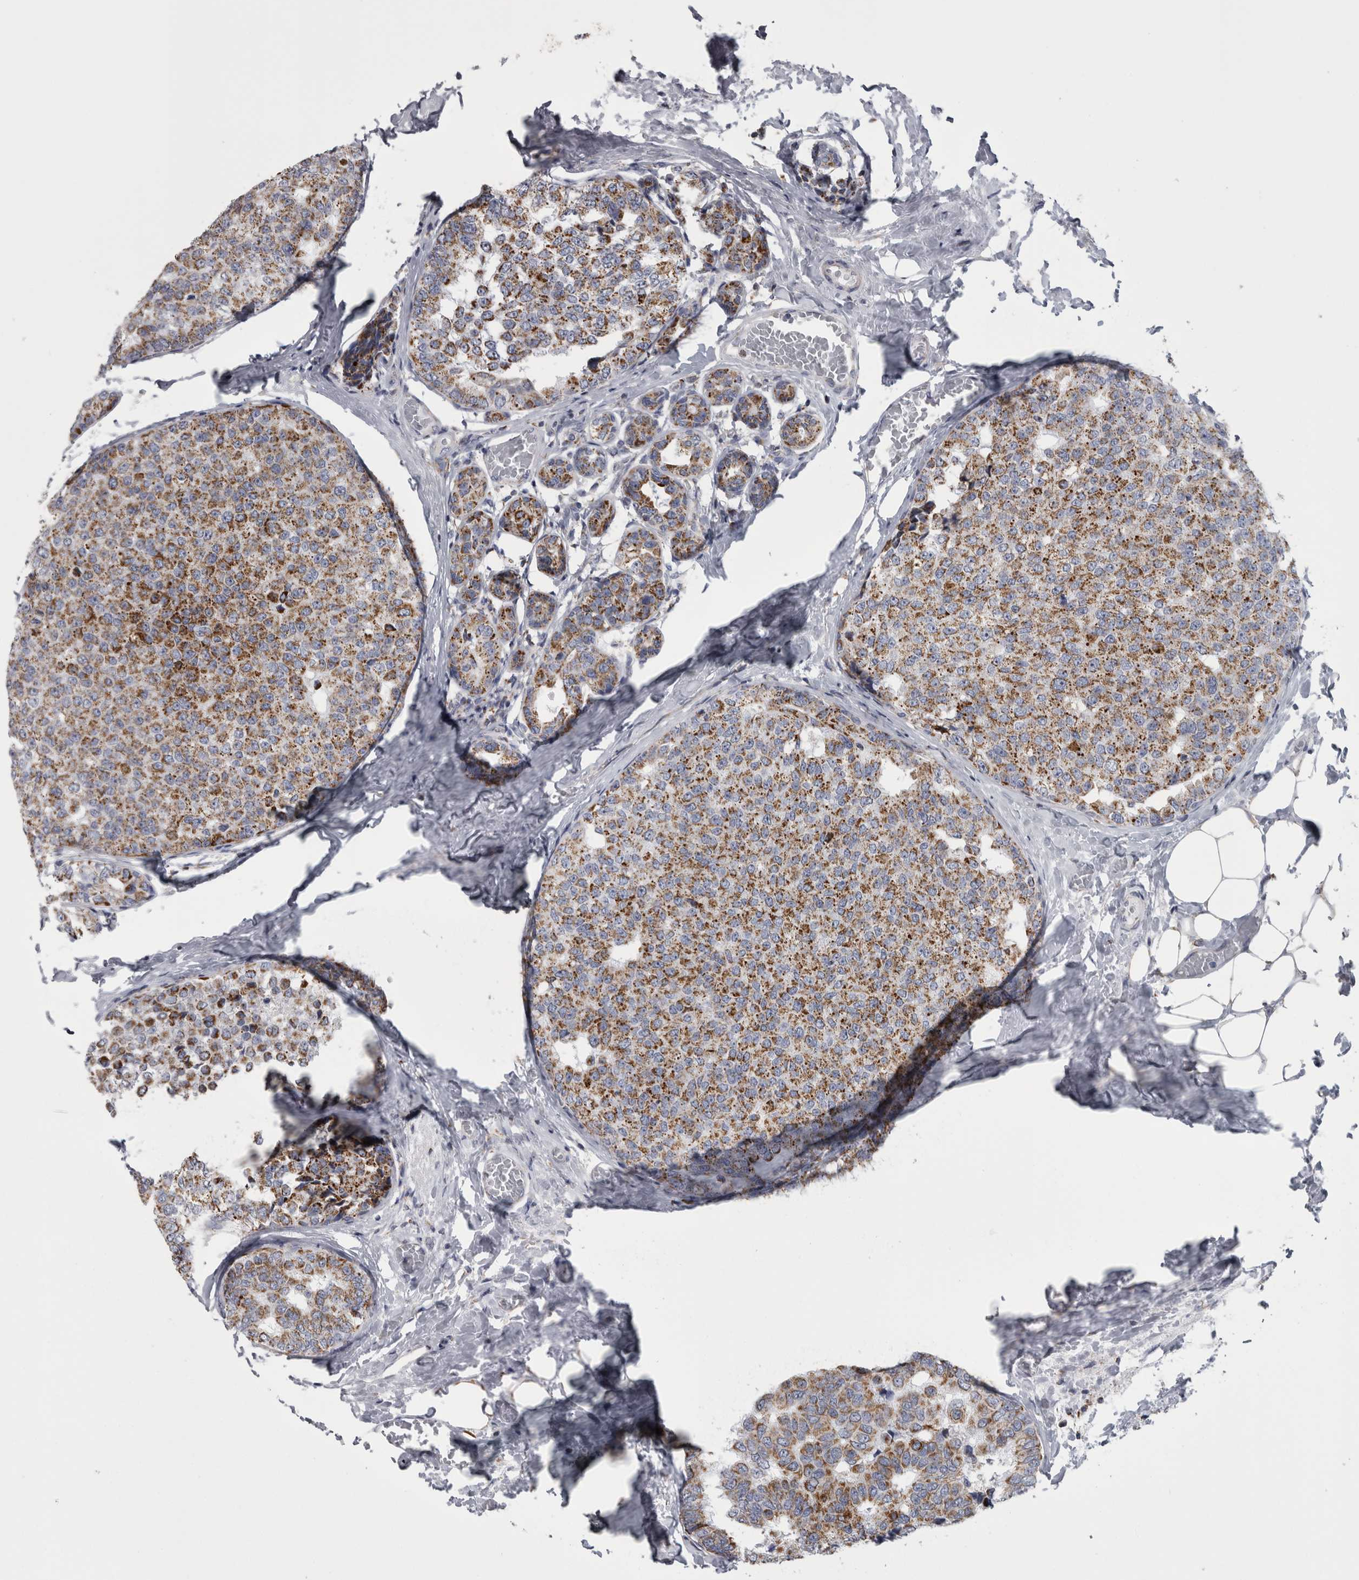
{"staining": {"intensity": "moderate", "quantity": ">75%", "location": "cytoplasmic/membranous"}, "tissue": "breast cancer", "cell_type": "Tumor cells", "image_type": "cancer", "snomed": [{"axis": "morphology", "description": "Normal tissue, NOS"}, {"axis": "morphology", "description": "Duct carcinoma"}, {"axis": "topography", "description": "Breast"}], "caption": "Immunohistochemistry staining of breast cancer, which displays medium levels of moderate cytoplasmic/membranous positivity in approximately >75% of tumor cells indicating moderate cytoplasmic/membranous protein expression. The staining was performed using DAB (brown) for protein detection and nuclei were counterstained in hematoxylin (blue).", "gene": "MDH2", "patient": {"sex": "female", "age": 43}}